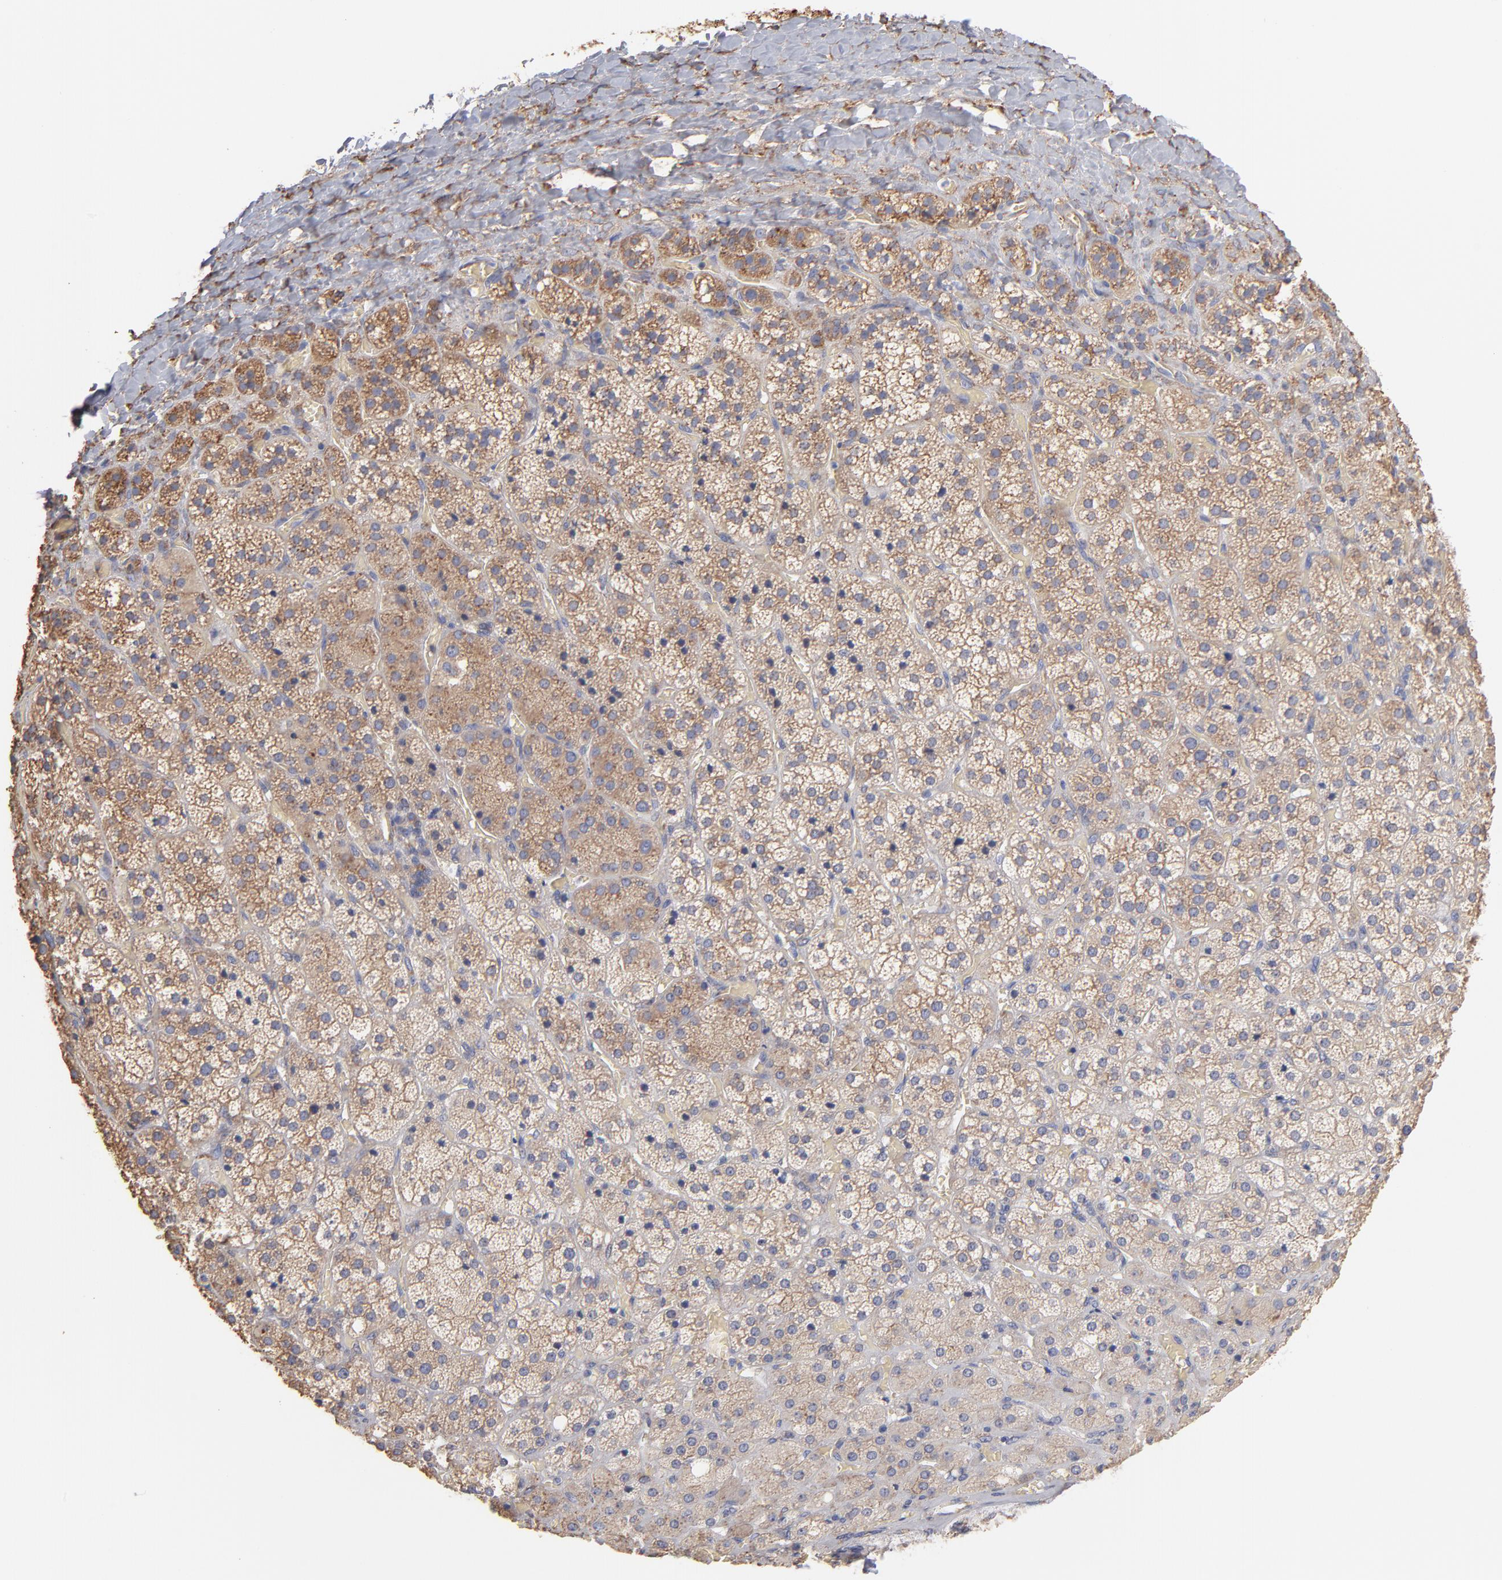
{"staining": {"intensity": "moderate", "quantity": ">75%", "location": "cytoplasmic/membranous"}, "tissue": "adrenal gland", "cell_type": "Glandular cells", "image_type": "normal", "snomed": [{"axis": "morphology", "description": "Normal tissue, NOS"}, {"axis": "topography", "description": "Adrenal gland"}], "caption": "Human adrenal gland stained for a protein (brown) reveals moderate cytoplasmic/membranous positive positivity in approximately >75% of glandular cells.", "gene": "RPL9", "patient": {"sex": "female", "age": 71}}